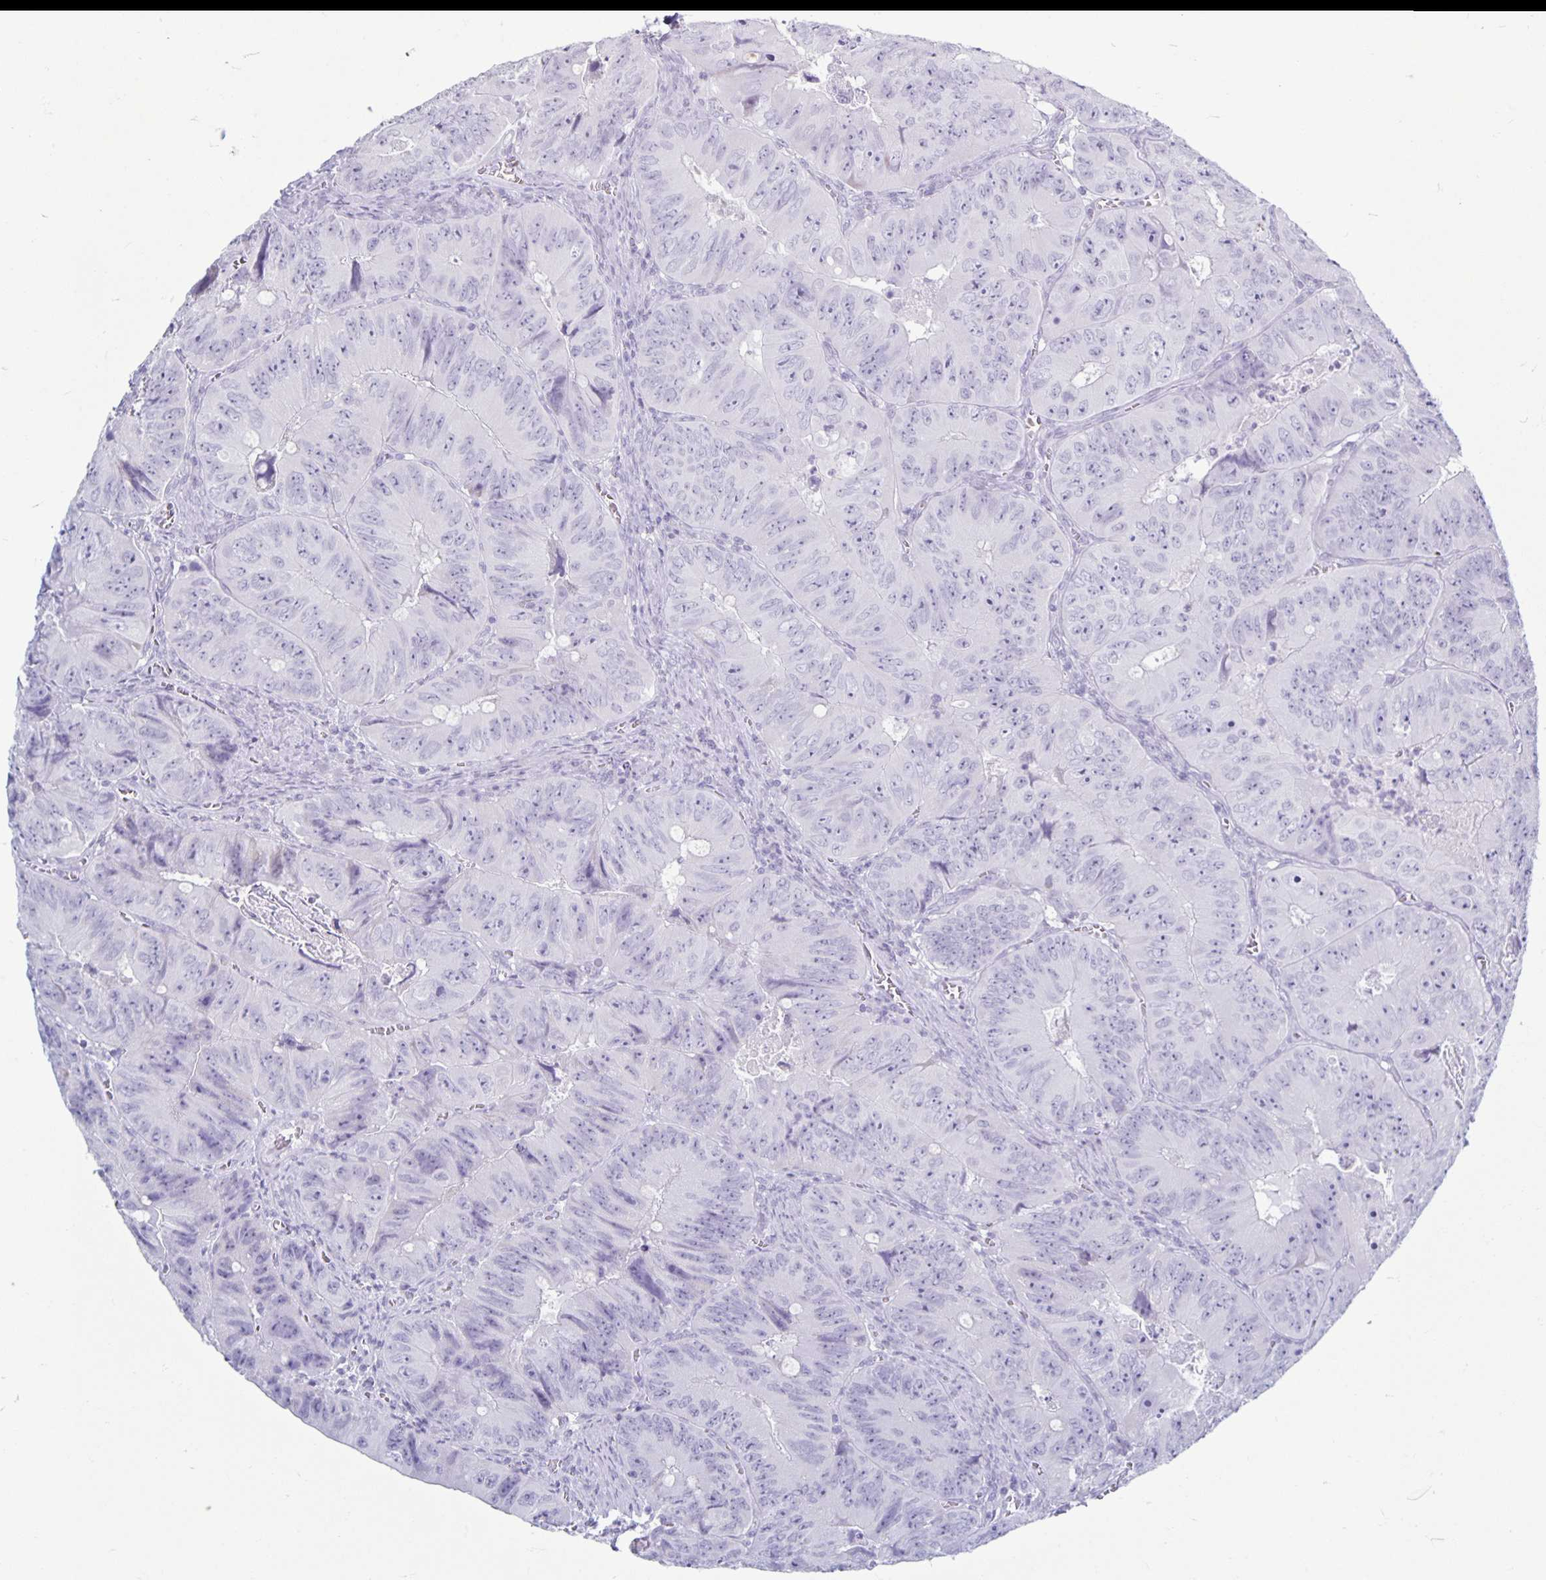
{"staining": {"intensity": "negative", "quantity": "none", "location": "none"}, "tissue": "colorectal cancer", "cell_type": "Tumor cells", "image_type": "cancer", "snomed": [{"axis": "morphology", "description": "Adenocarcinoma, NOS"}, {"axis": "topography", "description": "Colon"}], "caption": "High power microscopy micrograph of an IHC histopathology image of colorectal cancer, revealing no significant expression in tumor cells.", "gene": "CT45A5", "patient": {"sex": "female", "age": 84}}